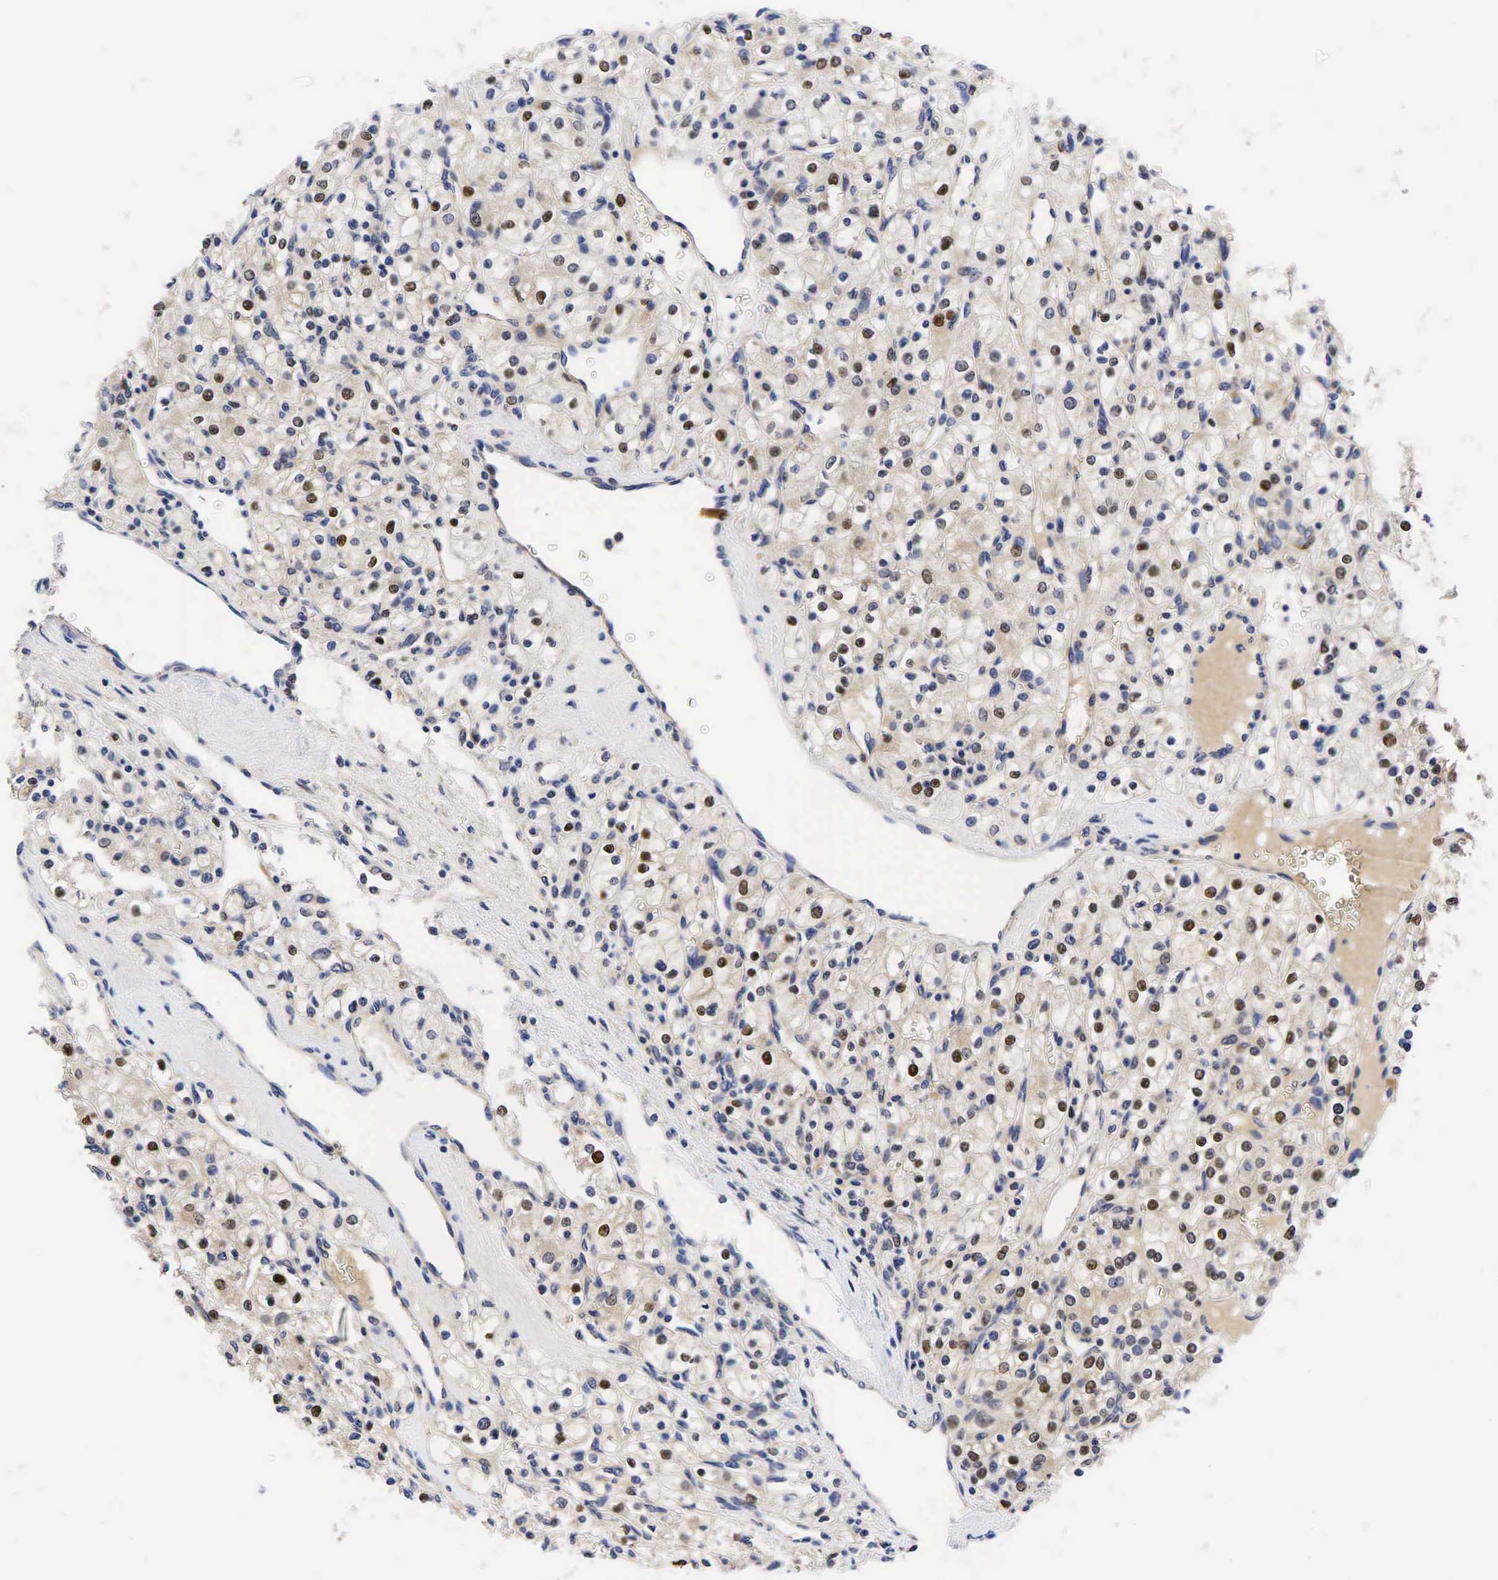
{"staining": {"intensity": "strong", "quantity": "25%-75%", "location": "cytoplasmic/membranous,nuclear"}, "tissue": "renal cancer", "cell_type": "Tumor cells", "image_type": "cancer", "snomed": [{"axis": "morphology", "description": "Adenocarcinoma, NOS"}, {"axis": "topography", "description": "Kidney"}], "caption": "A high-resolution micrograph shows immunohistochemistry (IHC) staining of renal cancer, which displays strong cytoplasmic/membranous and nuclear positivity in approximately 25%-75% of tumor cells.", "gene": "CCND1", "patient": {"sex": "female", "age": 62}}